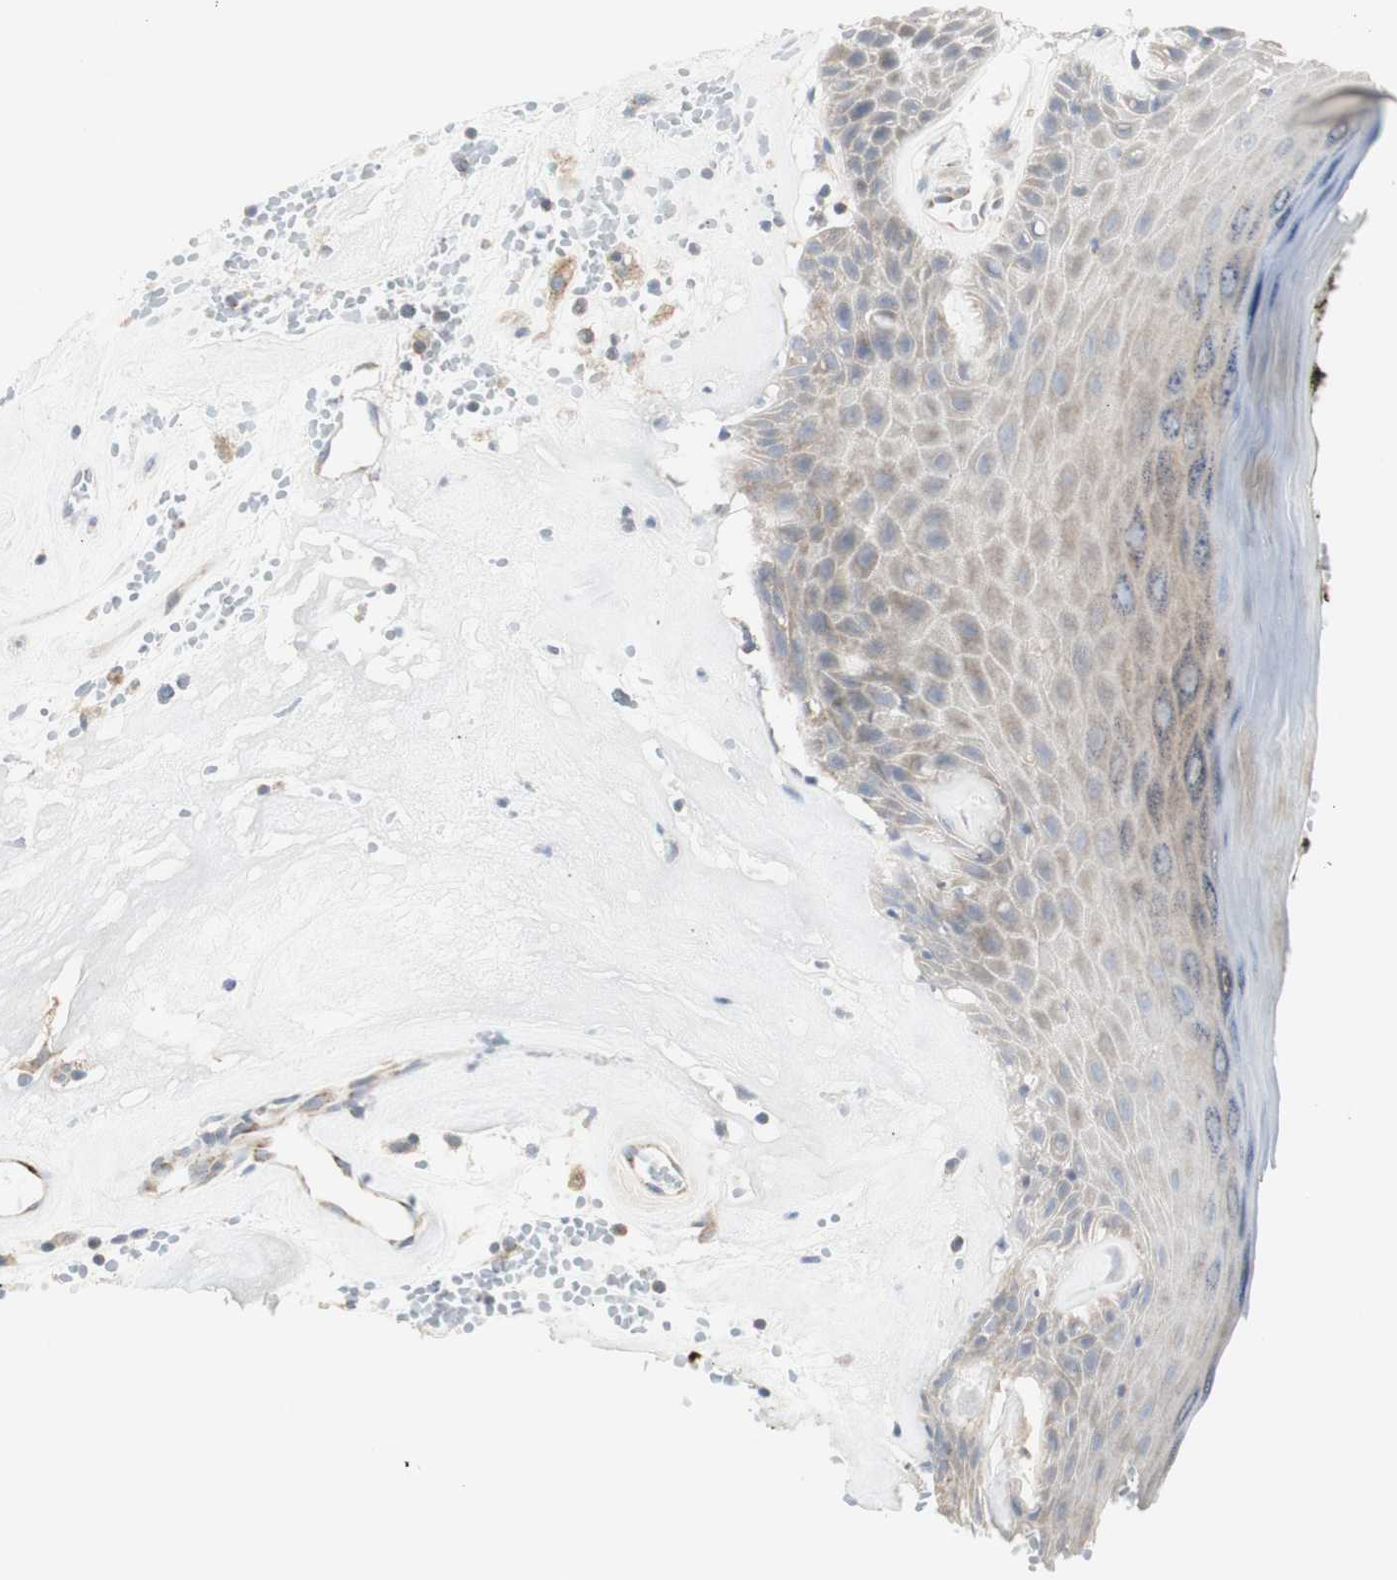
{"staining": {"intensity": "weak", "quantity": "<25%", "location": "cytoplasmic/membranous"}, "tissue": "skin", "cell_type": "Epidermal cells", "image_type": "normal", "snomed": [{"axis": "morphology", "description": "Normal tissue, NOS"}, {"axis": "morphology", "description": "Inflammation, NOS"}, {"axis": "topography", "description": "Vulva"}], "caption": "Immunohistochemical staining of unremarkable skin displays no significant positivity in epidermal cells. (DAB immunohistochemistry (IHC), high magnification).", "gene": "C3orf52", "patient": {"sex": "female", "age": 84}}